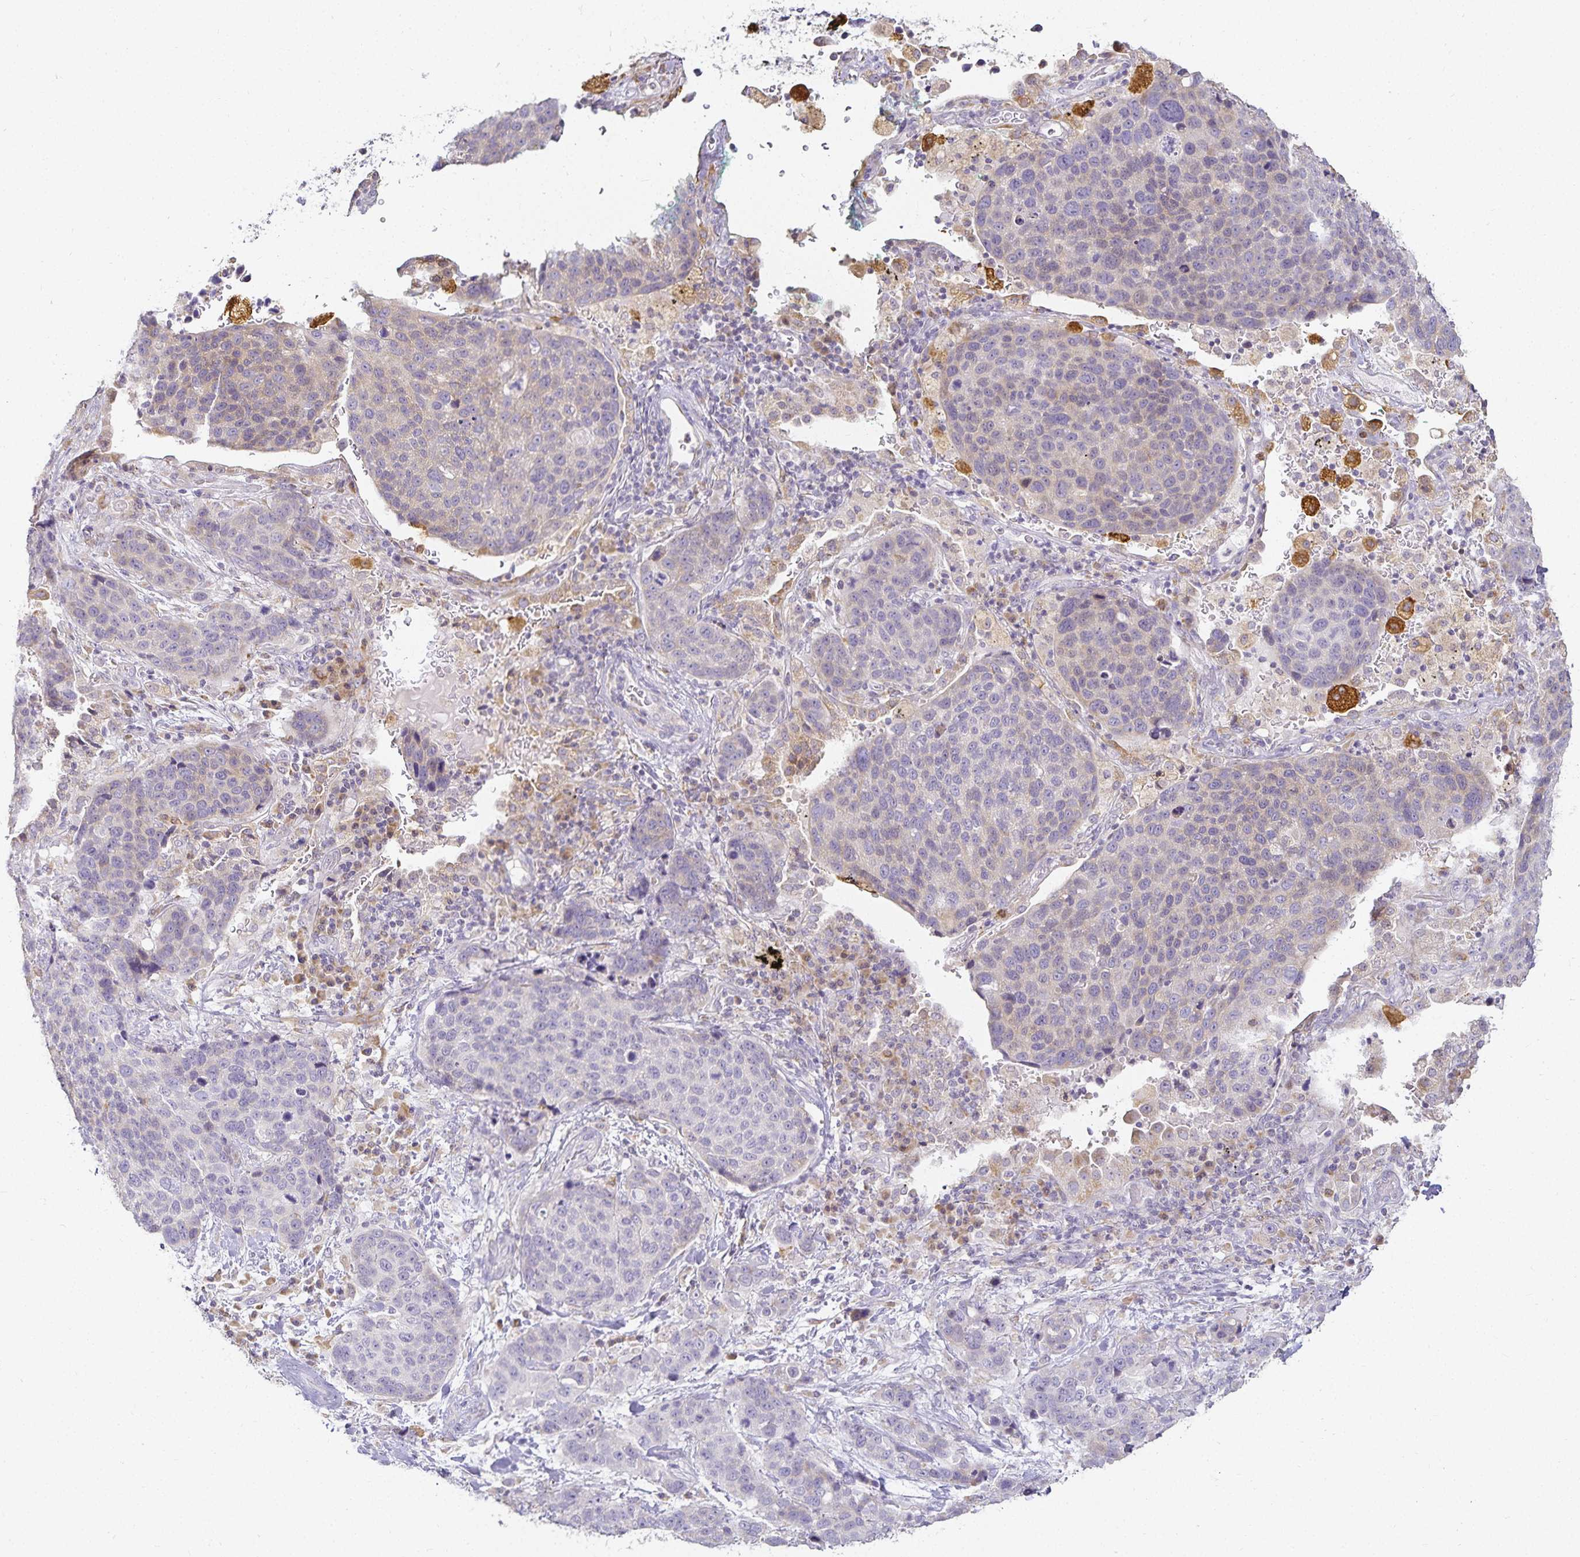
{"staining": {"intensity": "negative", "quantity": "none", "location": "none"}, "tissue": "lung cancer", "cell_type": "Tumor cells", "image_type": "cancer", "snomed": [{"axis": "morphology", "description": "Squamous cell carcinoma, NOS"}, {"axis": "topography", "description": "Lymph node"}, {"axis": "topography", "description": "Lung"}], "caption": "An immunohistochemistry (IHC) image of lung squamous cell carcinoma is shown. There is no staining in tumor cells of lung squamous cell carcinoma. (Stains: DAB (3,3'-diaminobenzidine) immunohistochemistry with hematoxylin counter stain, Microscopy: brightfield microscopy at high magnification).", "gene": "GP2", "patient": {"sex": "male", "age": 61}}